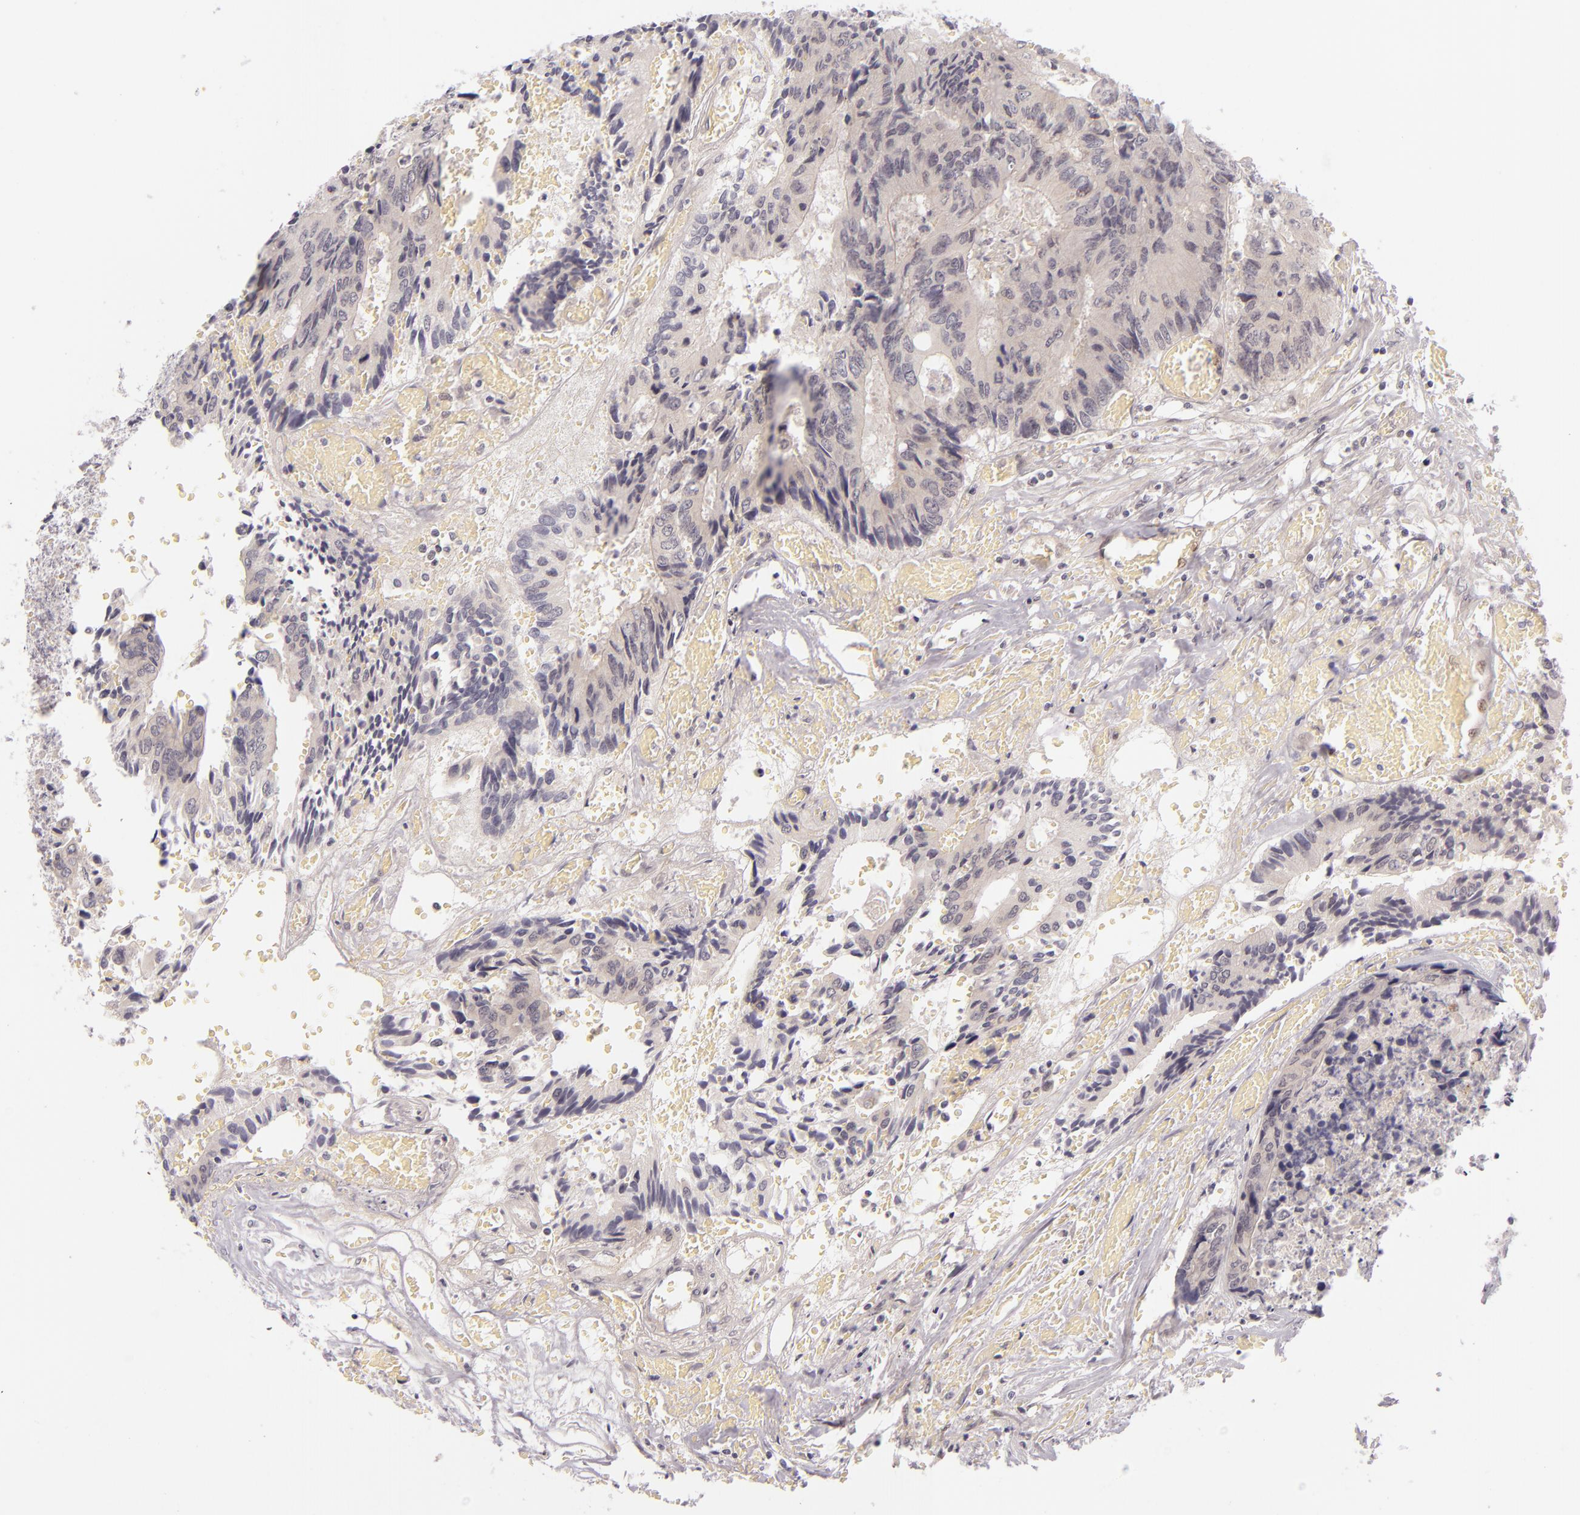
{"staining": {"intensity": "negative", "quantity": "none", "location": "none"}, "tissue": "colorectal cancer", "cell_type": "Tumor cells", "image_type": "cancer", "snomed": [{"axis": "morphology", "description": "Adenocarcinoma, NOS"}, {"axis": "topography", "description": "Rectum"}], "caption": "Tumor cells are negative for protein expression in human colorectal cancer.", "gene": "BCL3", "patient": {"sex": "male", "age": 55}}